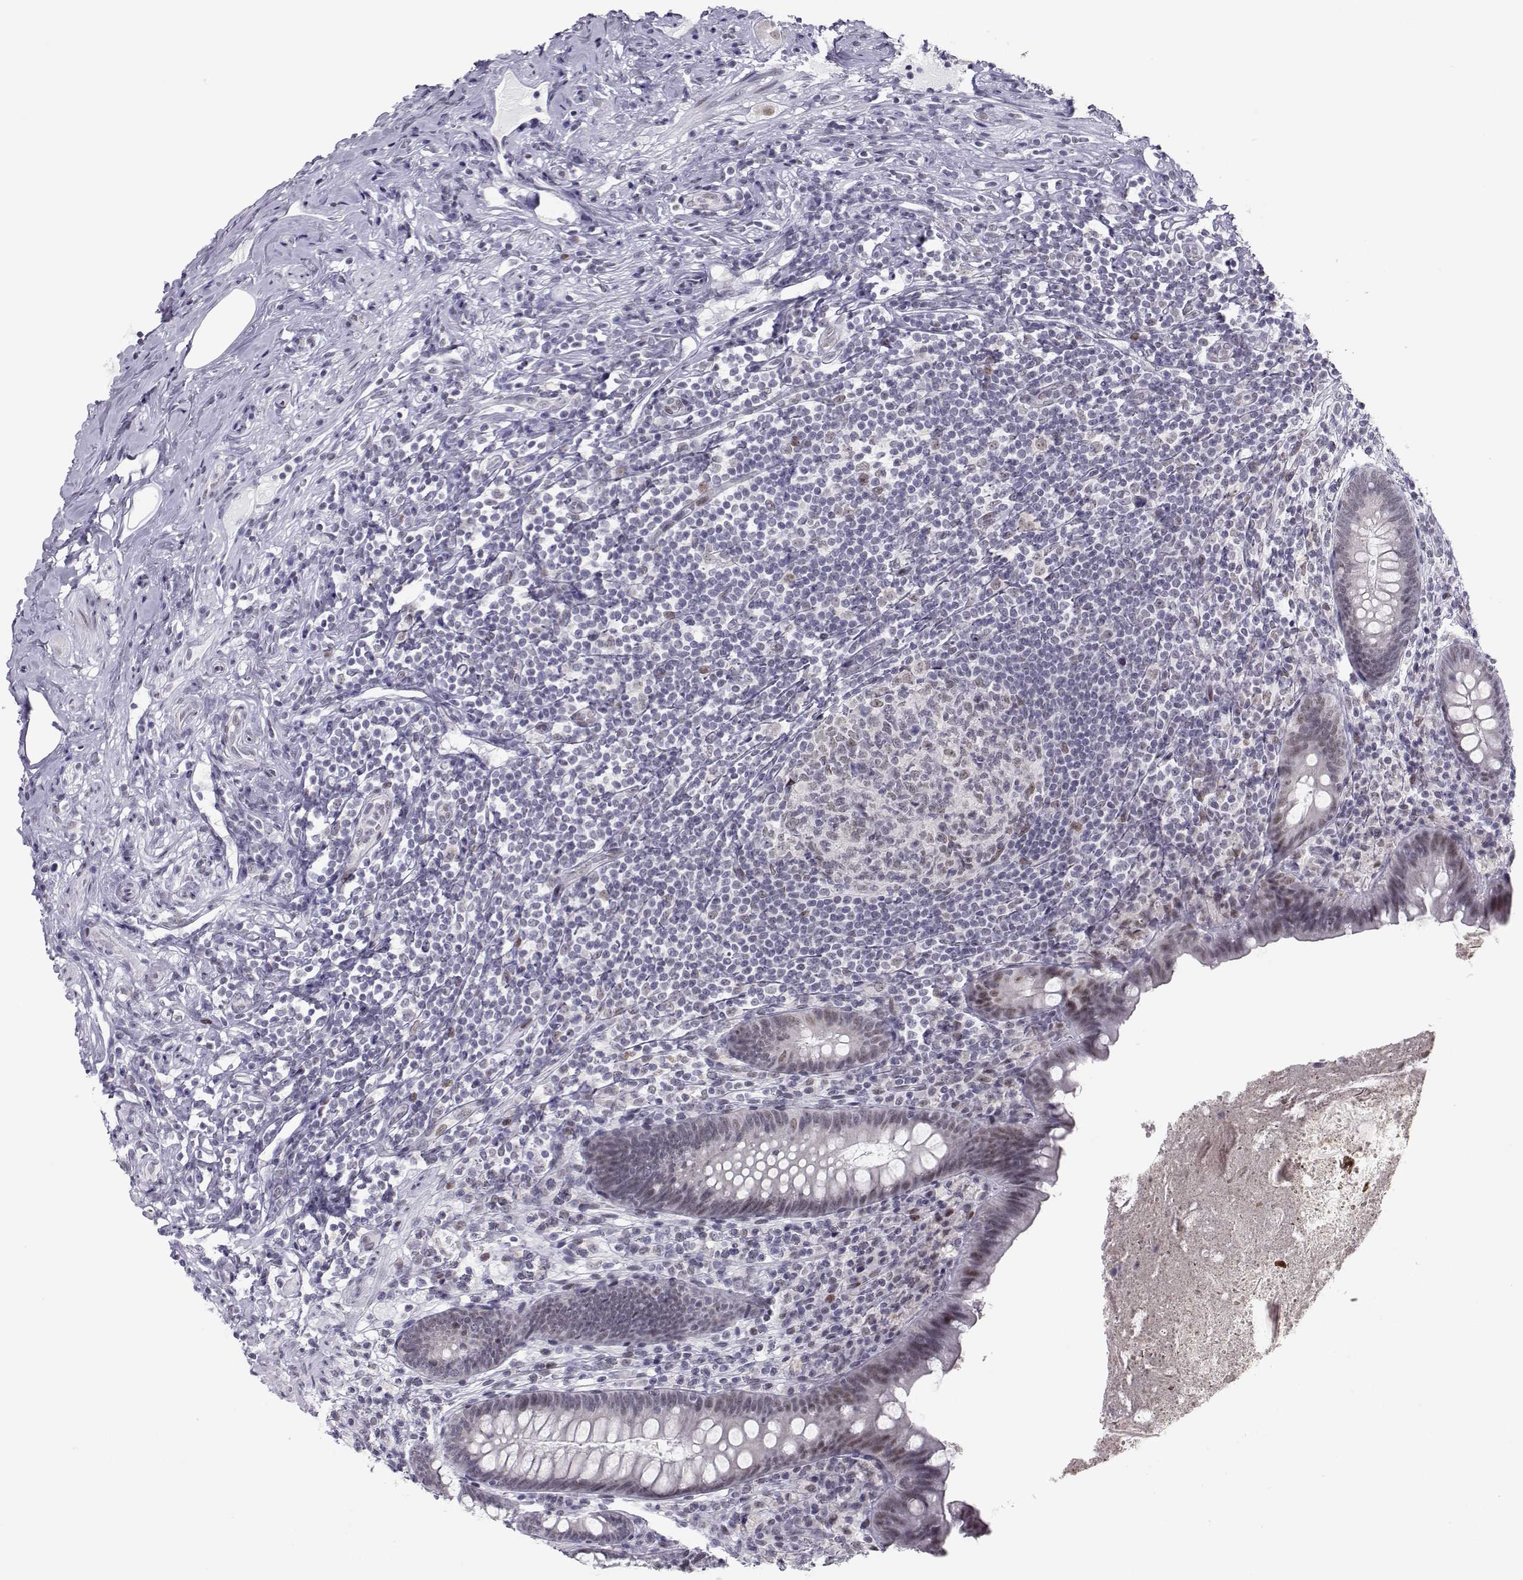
{"staining": {"intensity": "weak", "quantity": "<25%", "location": "nuclear"}, "tissue": "appendix", "cell_type": "Glandular cells", "image_type": "normal", "snomed": [{"axis": "morphology", "description": "Normal tissue, NOS"}, {"axis": "topography", "description": "Appendix"}], "caption": "Appendix was stained to show a protein in brown. There is no significant expression in glandular cells. (DAB (3,3'-diaminobenzidine) immunohistochemistry (IHC), high magnification).", "gene": "SIX6", "patient": {"sex": "male", "age": 47}}